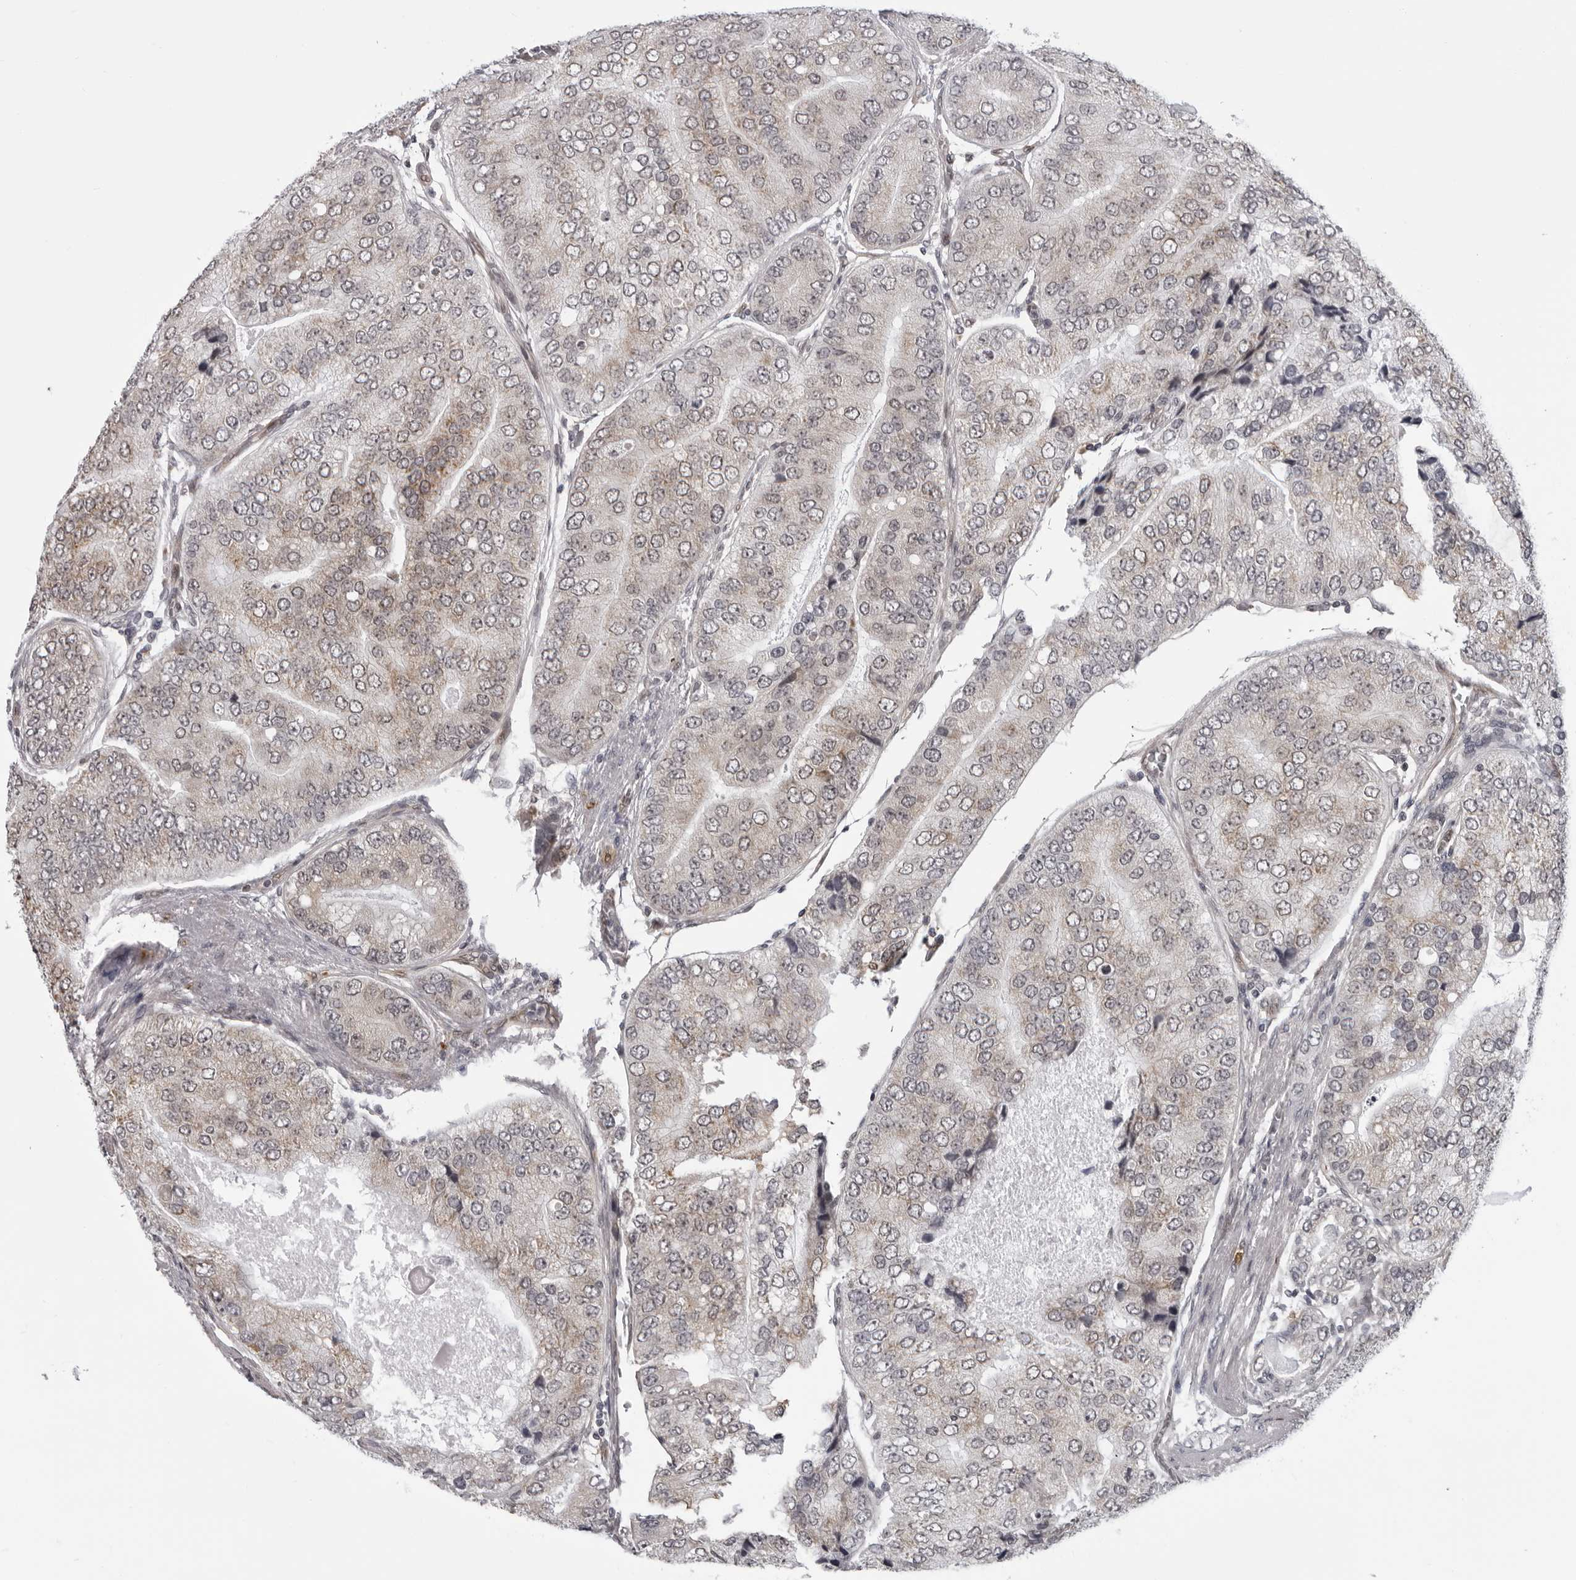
{"staining": {"intensity": "weak", "quantity": ">75%", "location": "cytoplasmic/membranous,nuclear"}, "tissue": "prostate cancer", "cell_type": "Tumor cells", "image_type": "cancer", "snomed": [{"axis": "morphology", "description": "Adenocarcinoma, High grade"}, {"axis": "topography", "description": "Prostate"}], "caption": "Weak cytoplasmic/membranous and nuclear protein staining is appreciated in about >75% of tumor cells in prostate cancer. Nuclei are stained in blue.", "gene": "MAPK12", "patient": {"sex": "male", "age": 70}}